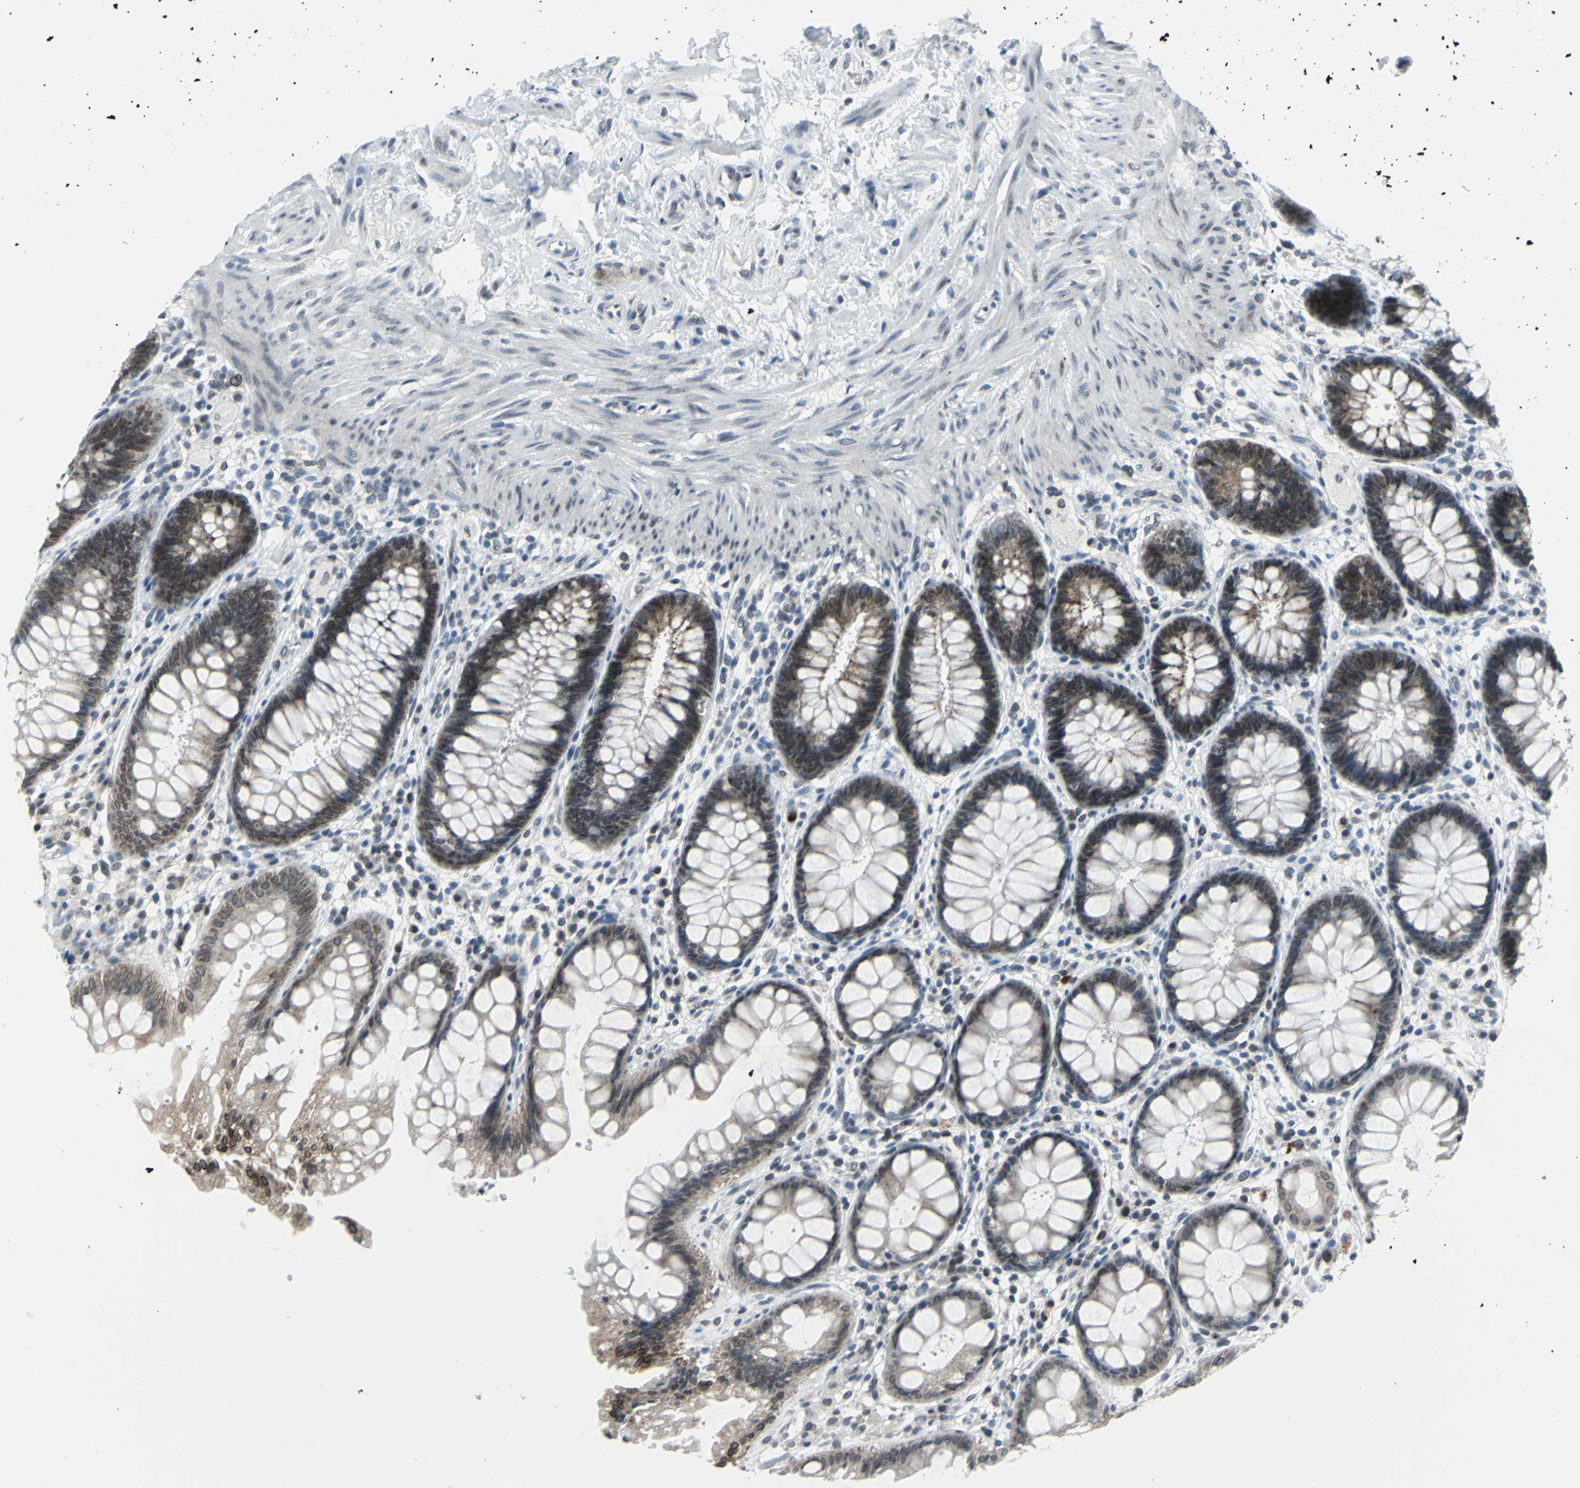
{"staining": {"intensity": "weak", "quantity": ">75%", "location": "cytoplasmic/membranous"}, "tissue": "rectum", "cell_type": "Glandular cells", "image_type": "normal", "snomed": [{"axis": "morphology", "description": "Normal tissue, NOS"}, {"axis": "topography", "description": "Rectum"}], "caption": "Weak cytoplasmic/membranous positivity is identified in approximately >75% of glandular cells in benign rectum.", "gene": "SNUPN", "patient": {"sex": "female", "age": 46}}